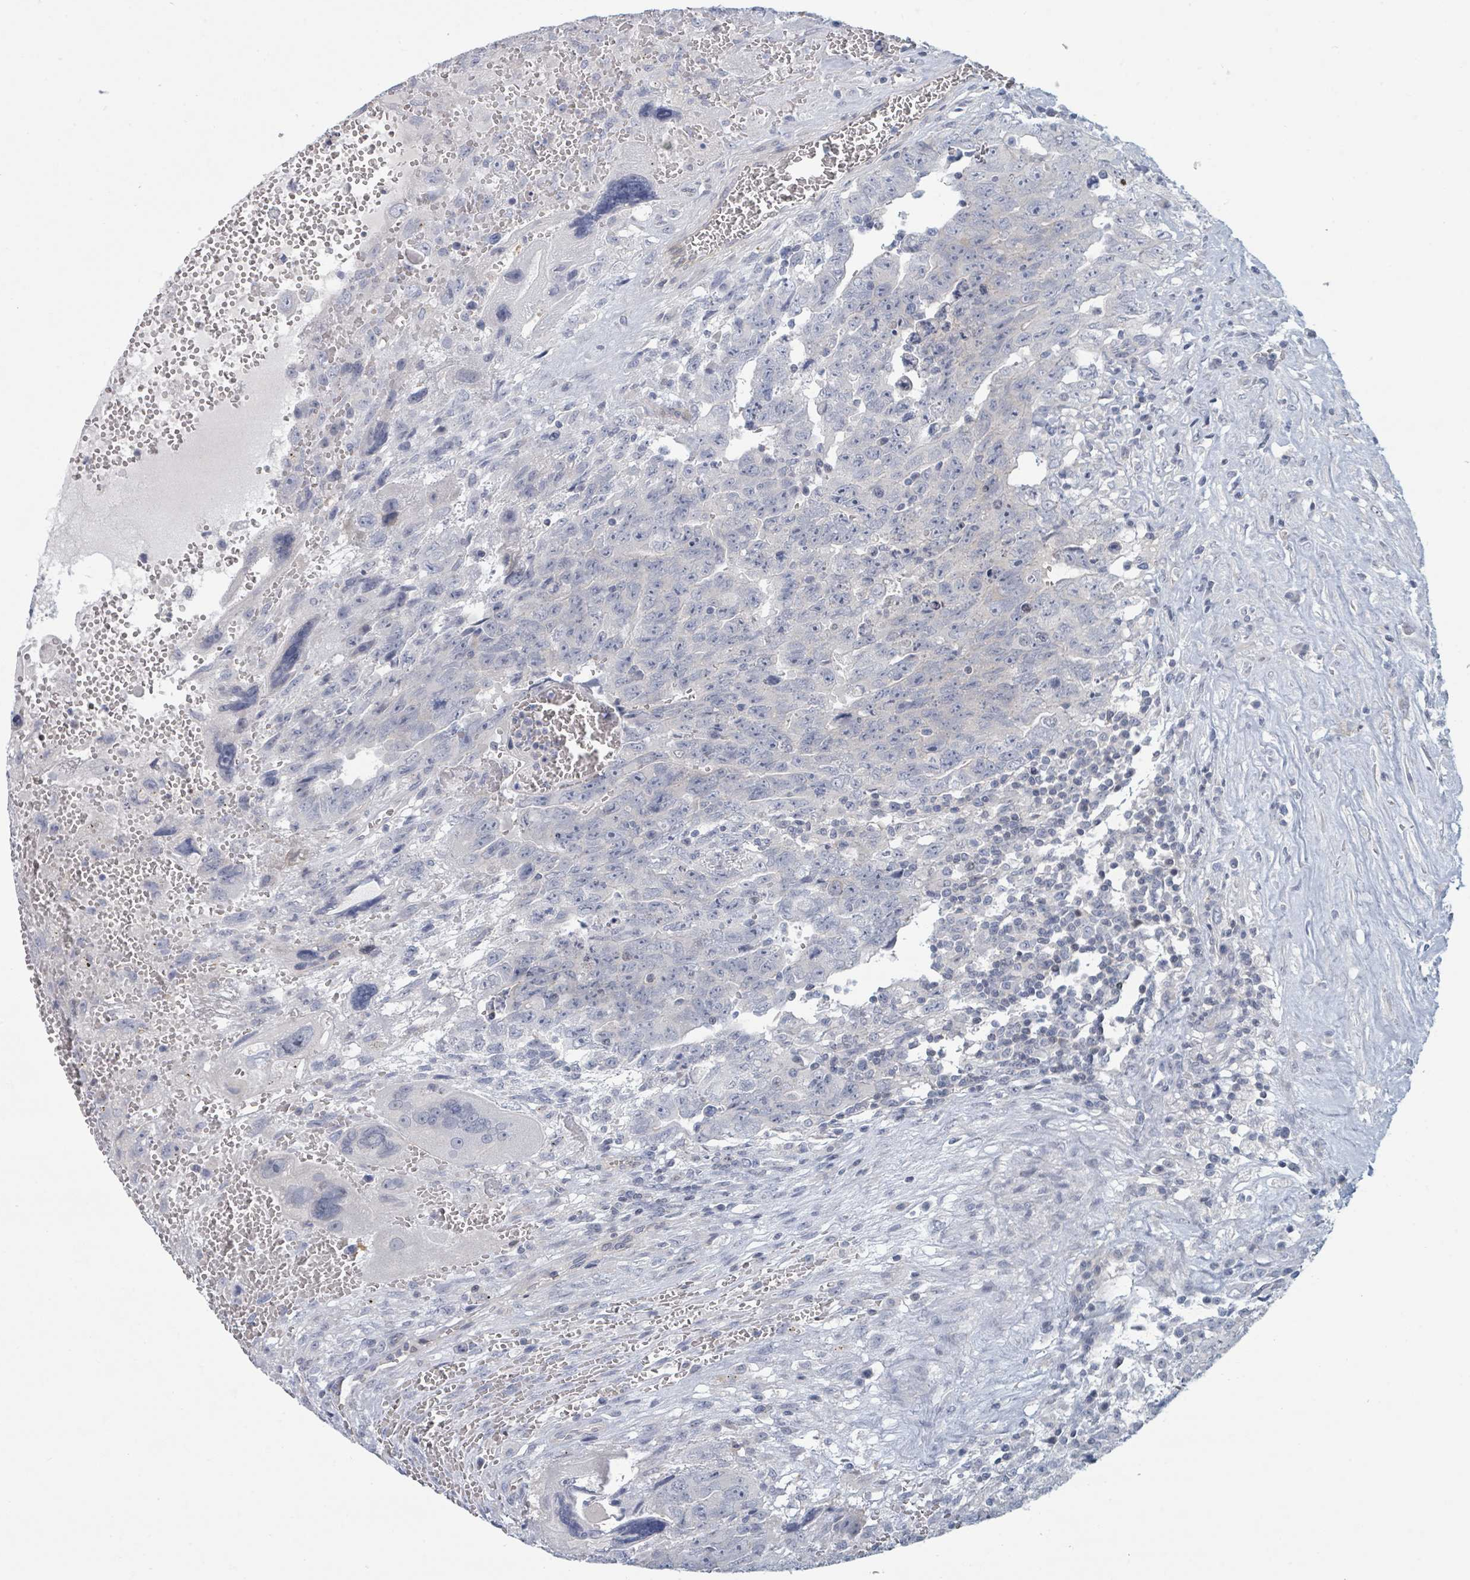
{"staining": {"intensity": "negative", "quantity": "none", "location": "none"}, "tissue": "testis cancer", "cell_type": "Tumor cells", "image_type": "cancer", "snomed": [{"axis": "morphology", "description": "Carcinoma, Embryonal, NOS"}, {"axis": "topography", "description": "Testis"}], "caption": "Tumor cells are negative for protein expression in human testis cancer (embryonal carcinoma).", "gene": "SLC25A45", "patient": {"sex": "male", "age": 28}}